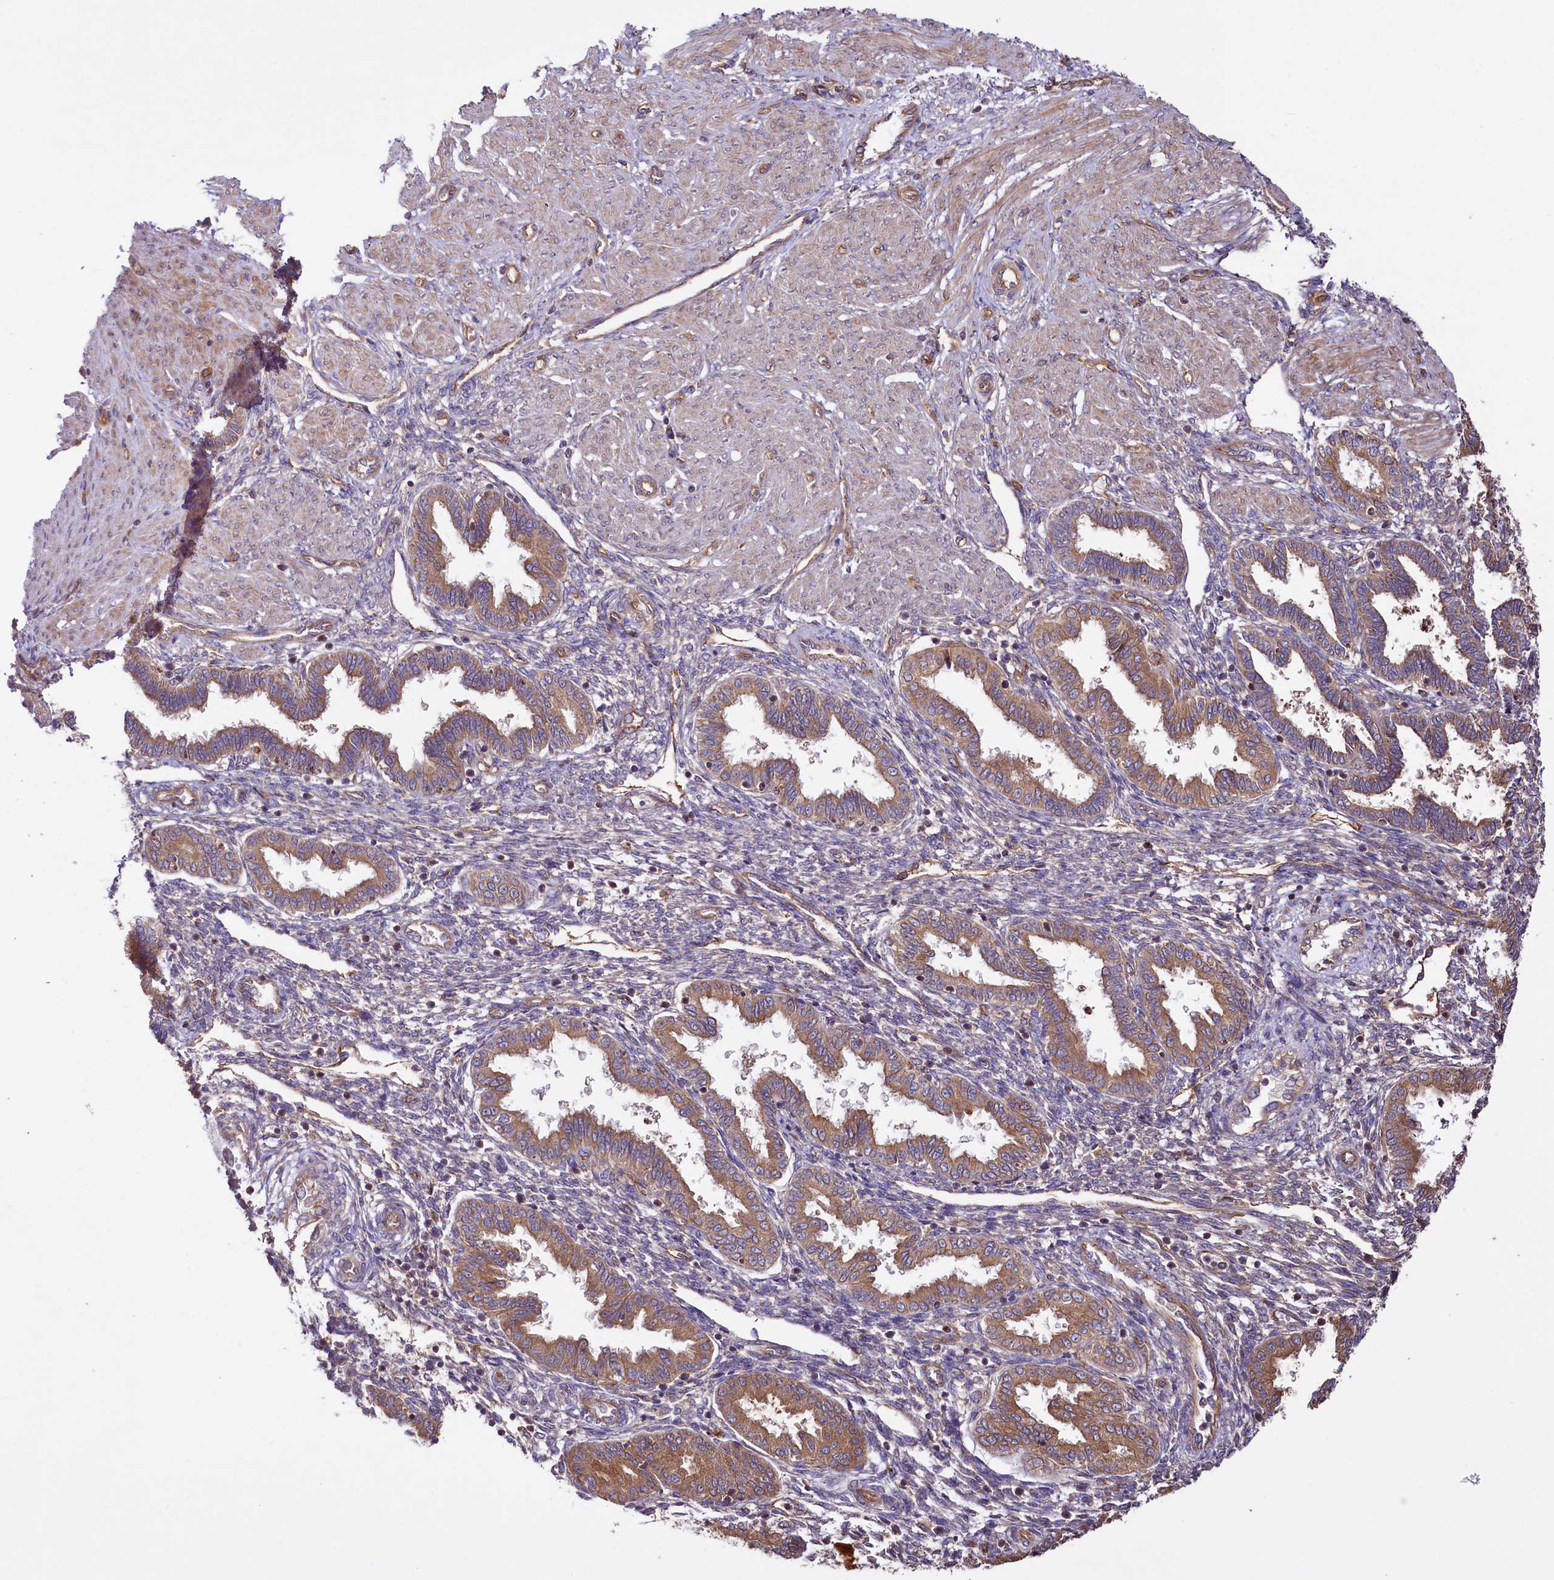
{"staining": {"intensity": "moderate", "quantity": "<25%", "location": "cytoplasmic/membranous"}, "tissue": "endometrium", "cell_type": "Cells in endometrial stroma", "image_type": "normal", "snomed": [{"axis": "morphology", "description": "Normal tissue, NOS"}, {"axis": "topography", "description": "Endometrium"}], "caption": "Protein staining of normal endometrium reveals moderate cytoplasmic/membranous expression in about <25% of cells in endometrial stroma. (DAB (3,3'-diaminobenzidine) IHC, brown staining for protein, blue staining for nuclei).", "gene": "CEP295", "patient": {"sex": "female", "age": 33}}